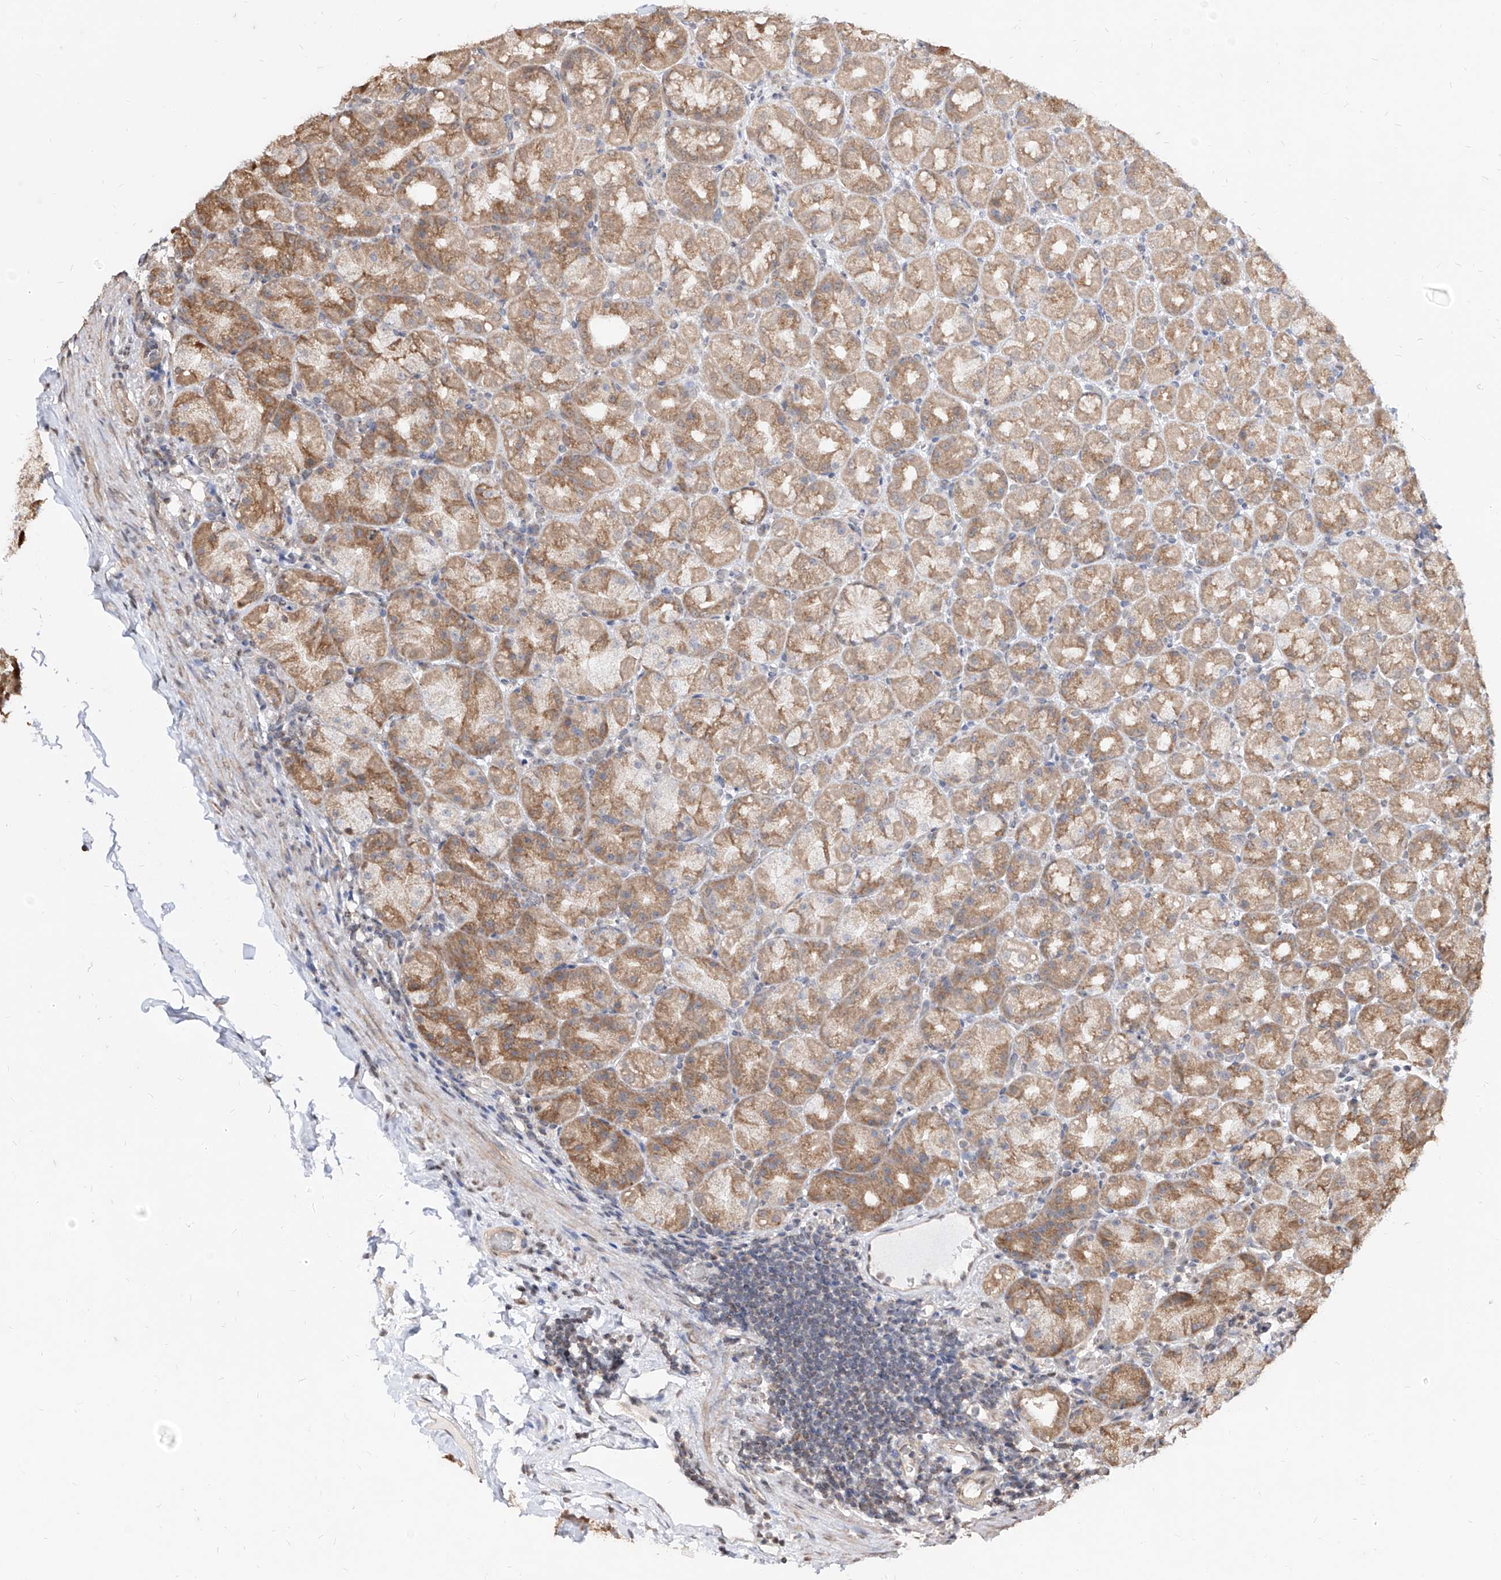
{"staining": {"intensity": "moderate", "quantity": ">75%", "location": "cytoplasmic/membranous"}, "tissue": "stomach", "cell_type": "Glandular cells", "image_type": "normal", "snomed": [{"axis": "morphology", "description": "Normal tissue, NOS"}, {"axis": "topography", "description": "Stomach, upper"}], "caption": "Brown immunohistochemical staining in benign human stomach demonstrates moderate cytoplasmic/membranous positivity in about >75% of glandular cells.", "gene": "C8orf82", "patient": {"sex": "male", "age": 68}}